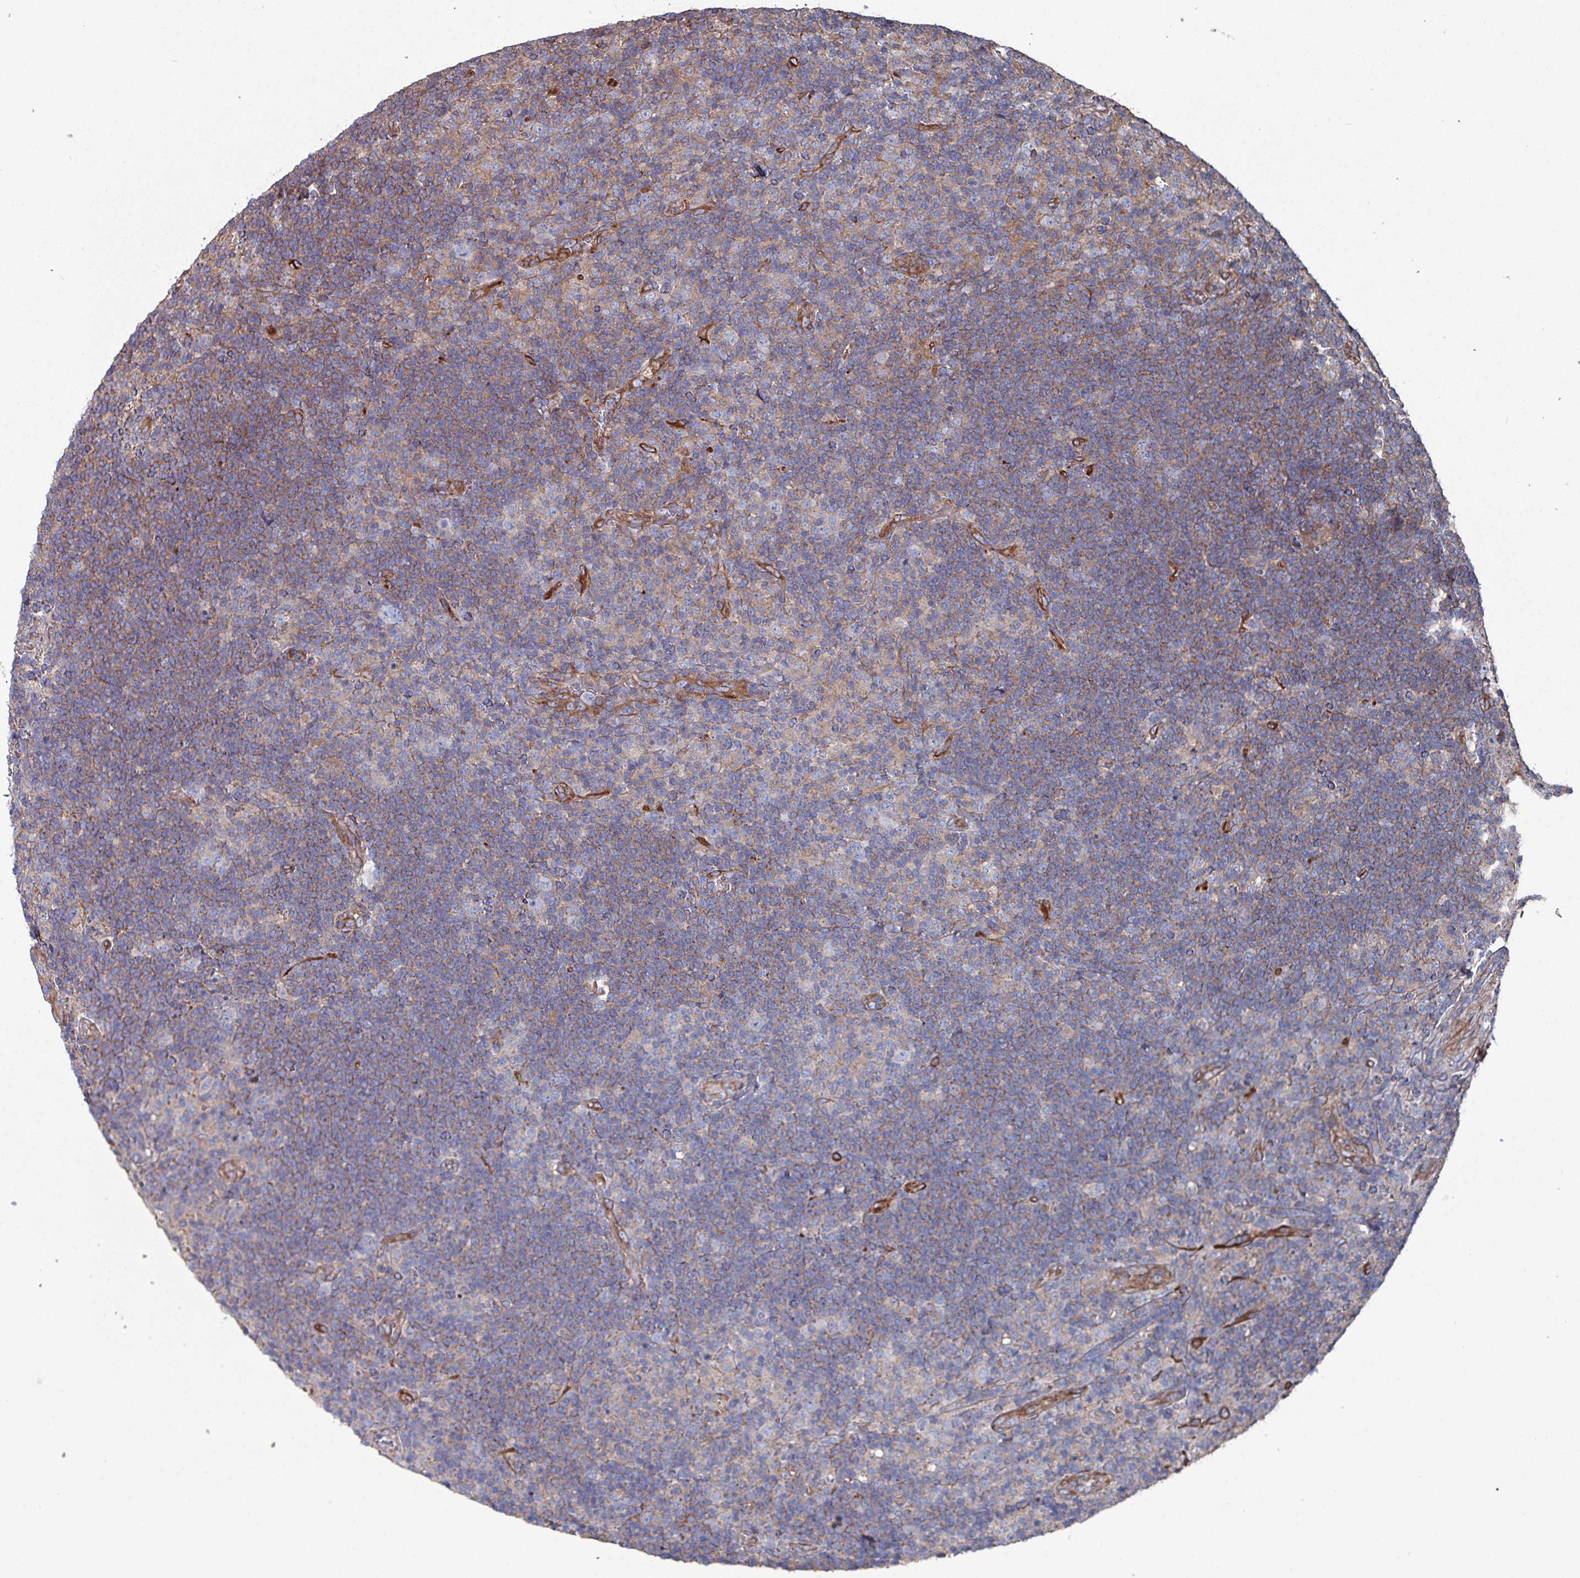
{"staining": {"intensity": "negative", "quantity": "none", "location": "none"}, "tissue": "lymphoma", "cell_type": "Tumor cells", "image_type": "cancer", "snomed": [{"axis": "morphology", "description": "Hodgkin's disease, NOS"}, {"axis": "topography", "description": "Lymph node"}], "caption": "This is an immunohistochemistry (IHC) histopathology image of human lymphoma. There is no staining in tumor cells.", "gene": "ANO10", "patient": {"sex": "female", "age": 57}}